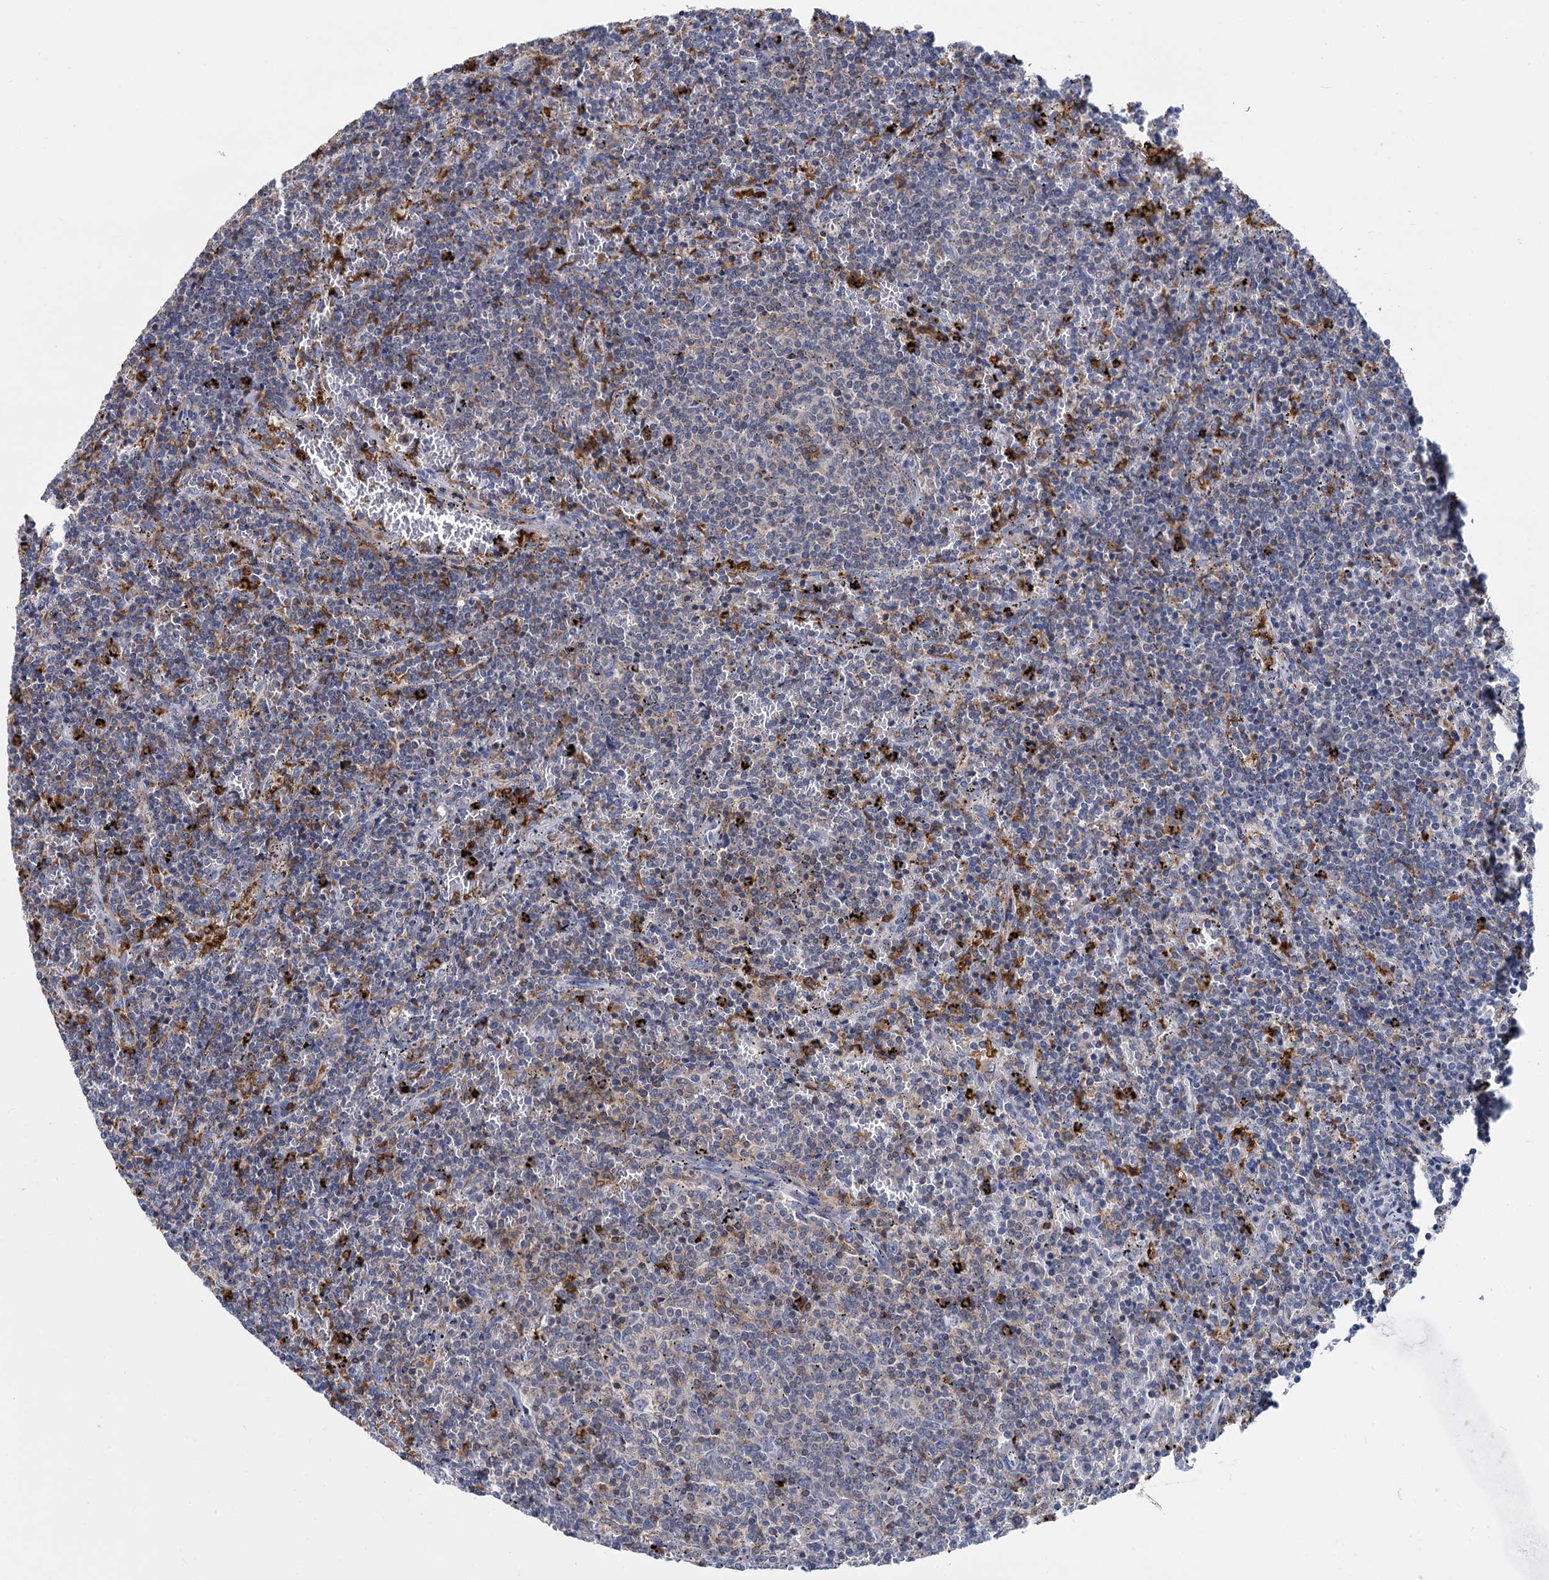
{"staining": {"intensity": "negative", "quantity": "none", "location": "none"}, "tissue": "lymphoma", "cell_type": "Tumor cells", "image_type": "cancer", "snomed": [{"axis": "morphology", "description": "Malignant lymphoma, non-Hodgkin's type, Low grade"}, {"axis": "topography", "description": "Spleen"}], "caption": "Immunohistochemistry (IHC) photomicrograph of lymphoma stained for a protein (brown), which reveals no positivity in tumor cells.", "gene": "RHOG", "patient": {"sex": "female", "age": 50}}